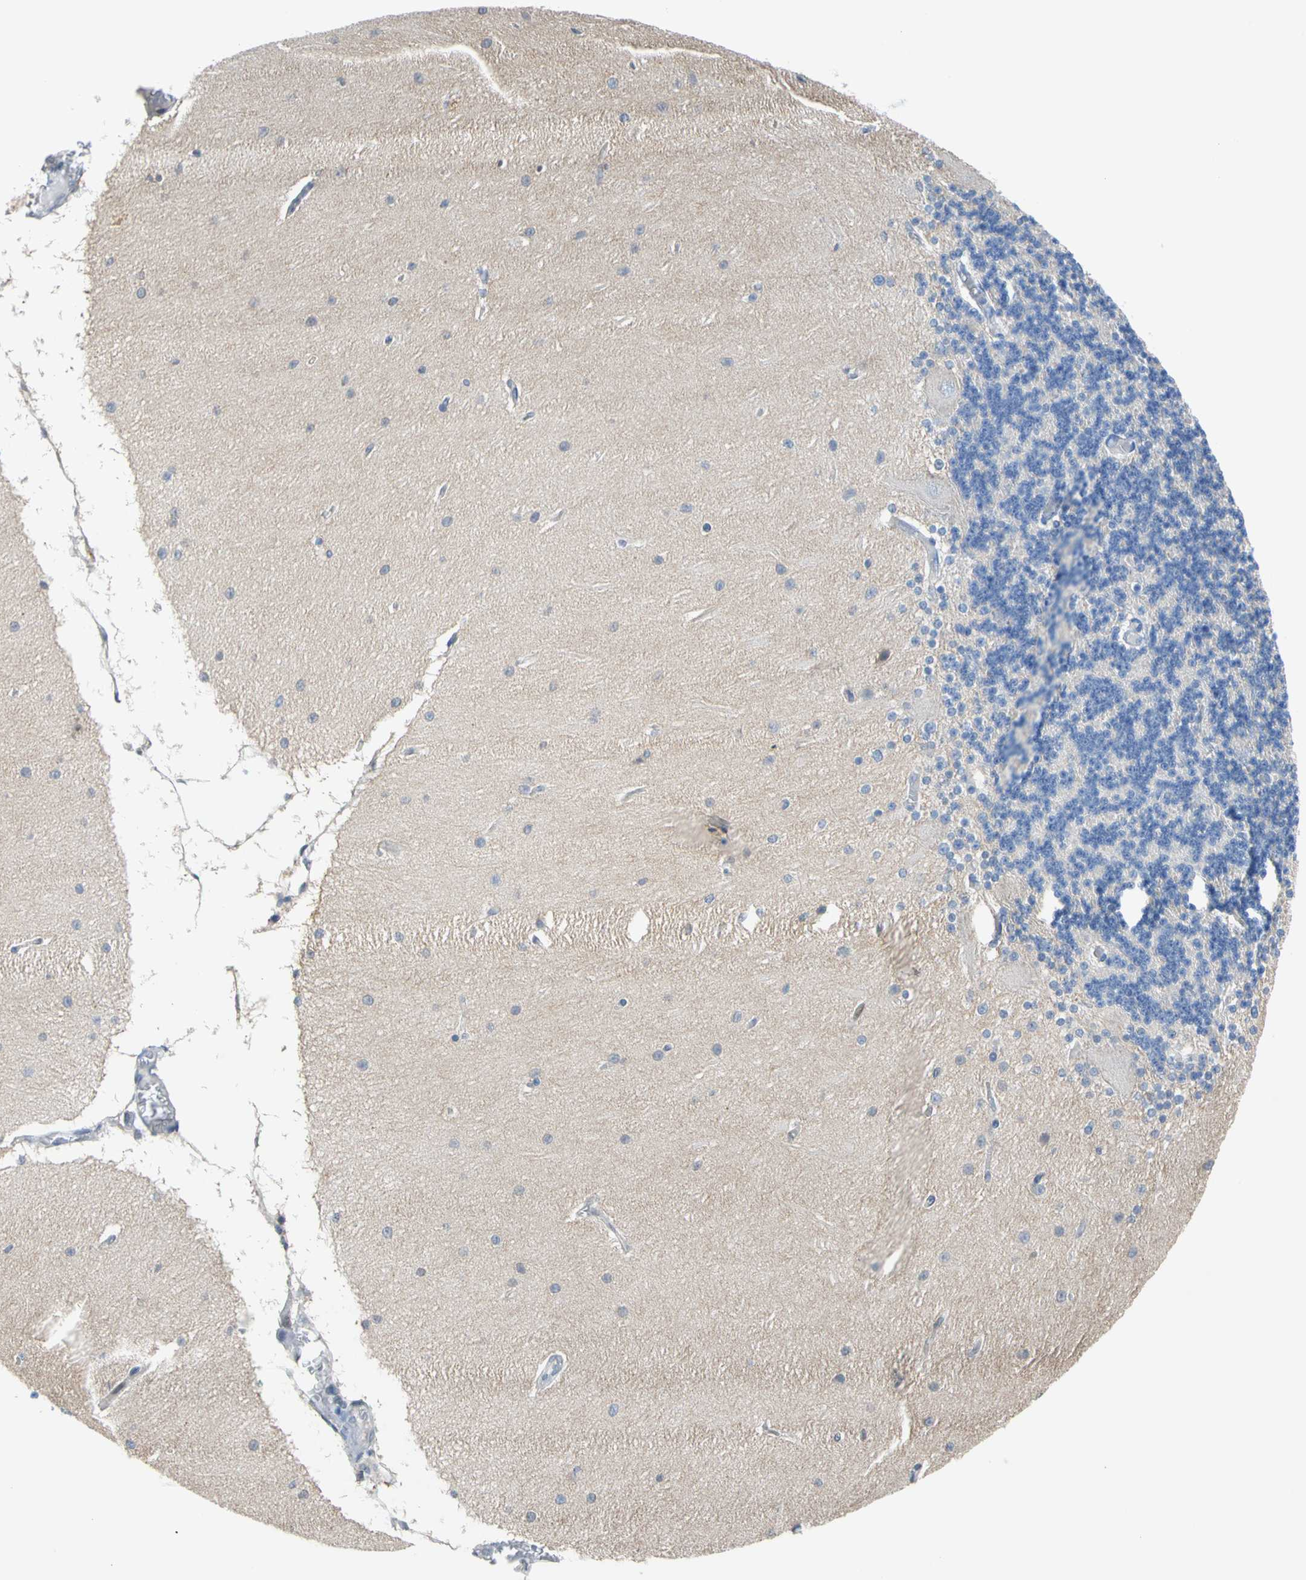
{"staining": {"intensity": "negative", "quantity": "none", "location": "none"}, "tissue": "cerebellum", "cell_type": "Cells in granular layer", "image_type": "normal", "snomed": [{"axis": "morphology", "description": "Normal tissue, NOS"}, {"axis": "topography", "description": "Cerebellum"}], "caption": "Image shows no significant protein expression in cells in granular layer of benign cerebellum. Brightfield microscopy of immunohistochemistry (IHC) stained with DAB (3,3'-diaminobenzidine) (brown) and hematoxylin (blue), captured at high magnification.", "gene": "PDPN", "patient": {"sex": "female", "age": 54}}